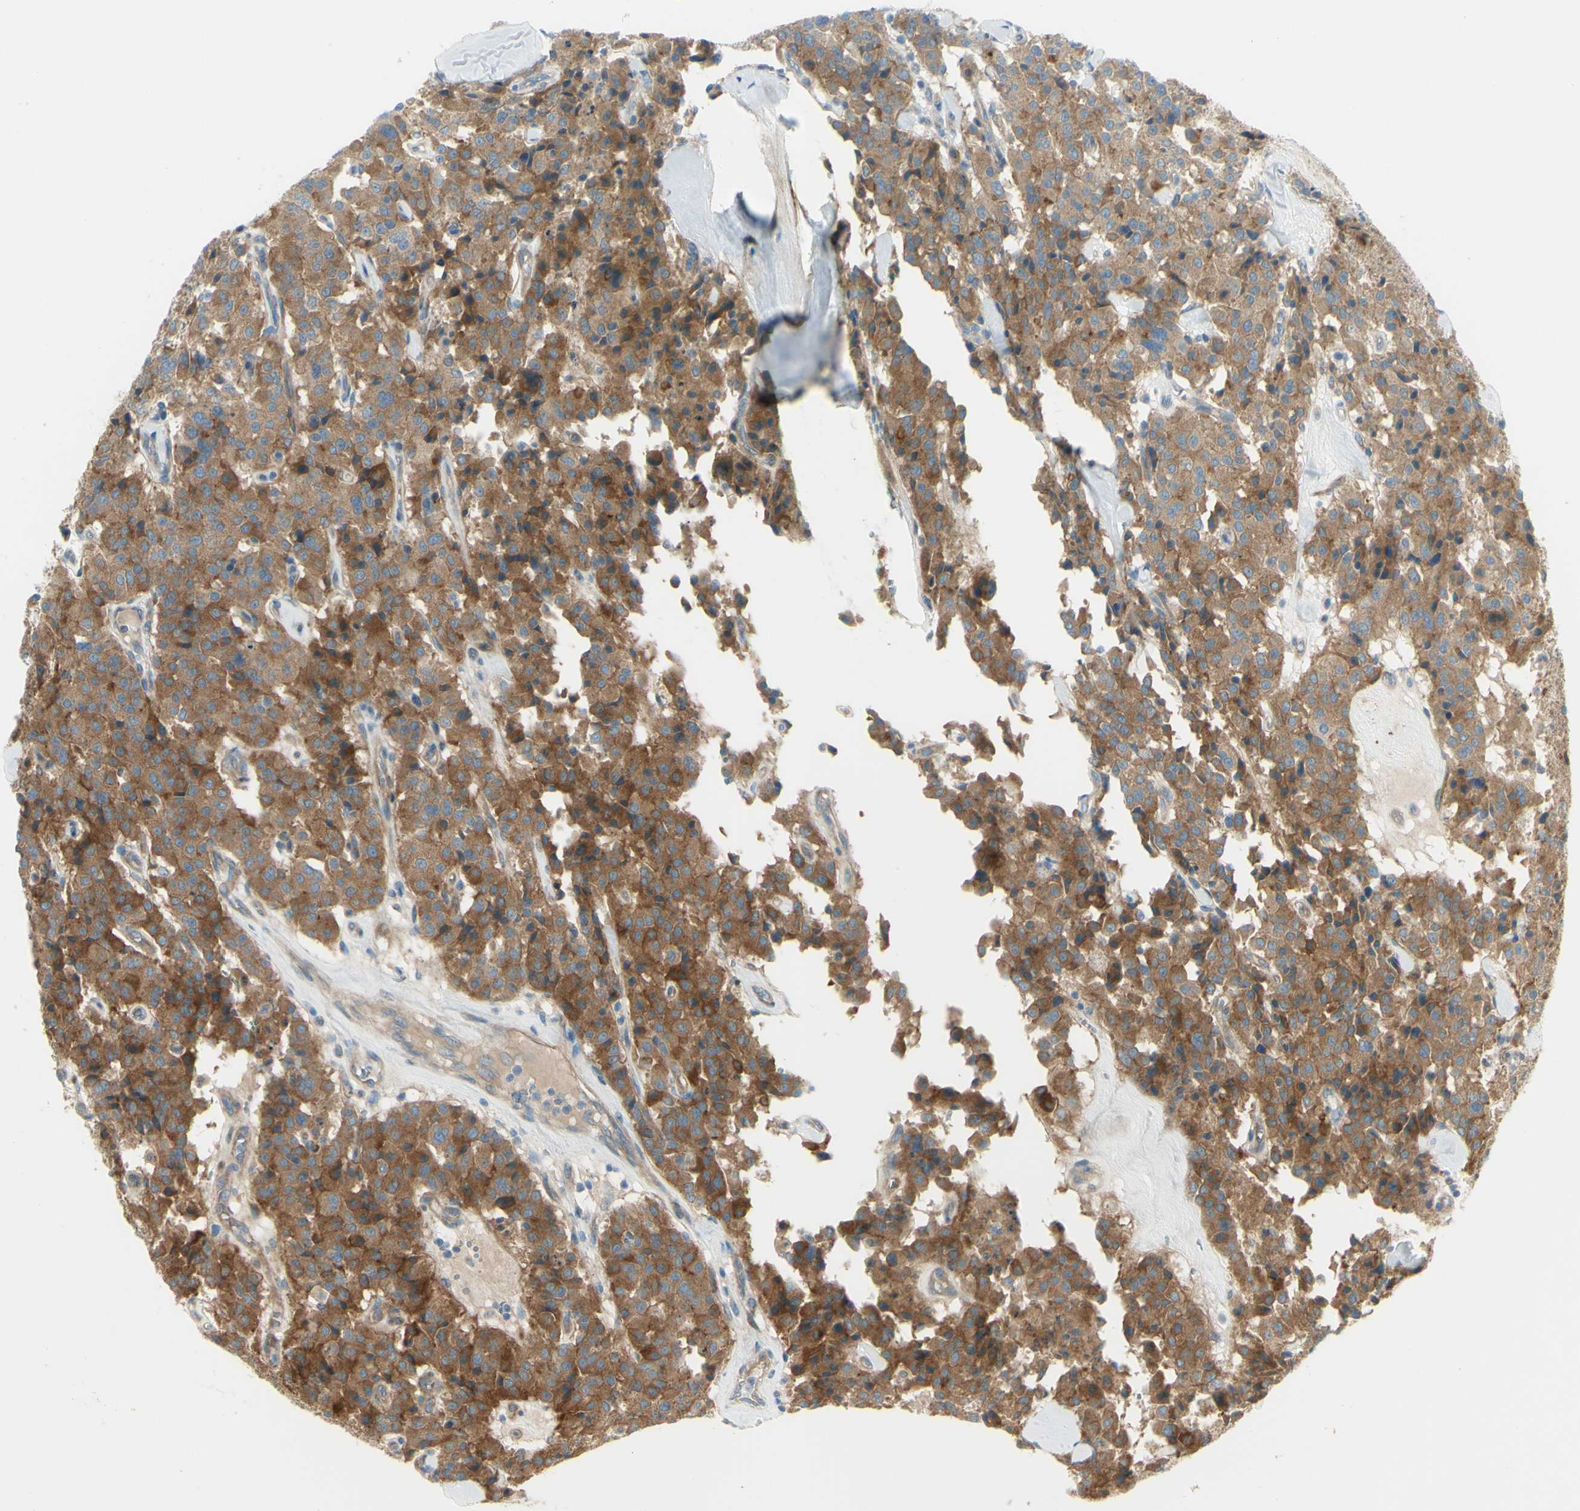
{"staining": {"intensity": "strong", "quantity": ">75%", "location": "cytoplasmic/membranous"}, "tissue": "carcinoid", "cell_type": "Tumor cells", "image_type": "cancer", "snomed": [{"axis": "morphology", "description": "Carcinoid, malignant, NOS"}, {"axis": "topography", "description": "Lung"}], "caption": "The histopathology image reveals a brown stain indicating the presence of a protein in the cytoplasmic/membranous of tumor cells in malignant carcinoid.", "gene": "PCDHGA2", "patient": {"sex": "male", "age": 30}}